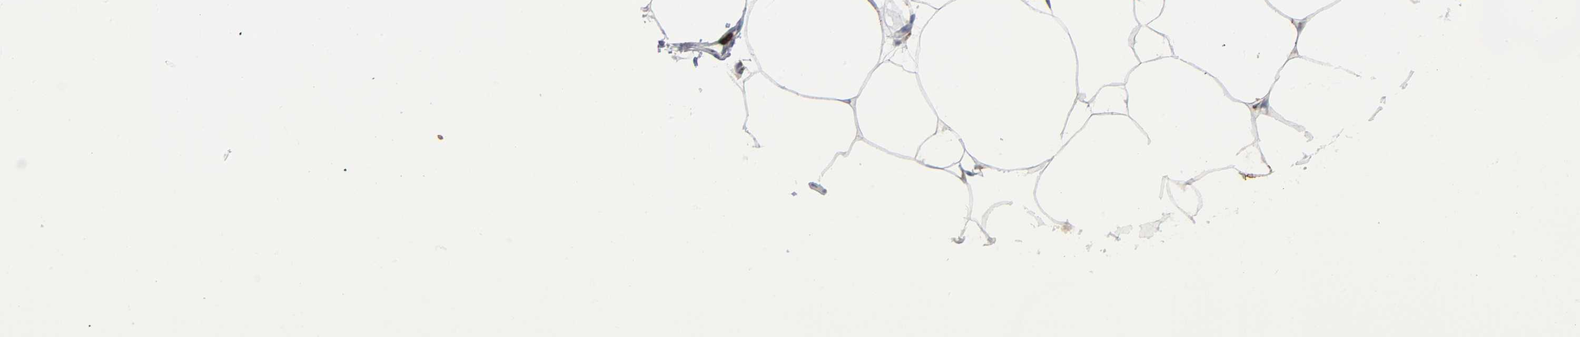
{"staining": {"intensity": "negative", "quantity": "none", "location": "none"}, "tissue": "adipose tissue", "cell_type": "Adipocytes", "image_type": "normal", "snomed": [{"axis": "morphology", "description": "Normal tissue, NOS"}, {"axis": "morphology", "description": "Duct carcinoma"}, {"axis": "topography", "description": "Breast"}, {"axis": "topography", "description": "Adipose tissue"}], "caption": "Photomicrograph shows no protein staining in adipocytes of normal adipose tissue.", "gene": "CAPN10", "patient": {"sex": "female", "age": 37}}